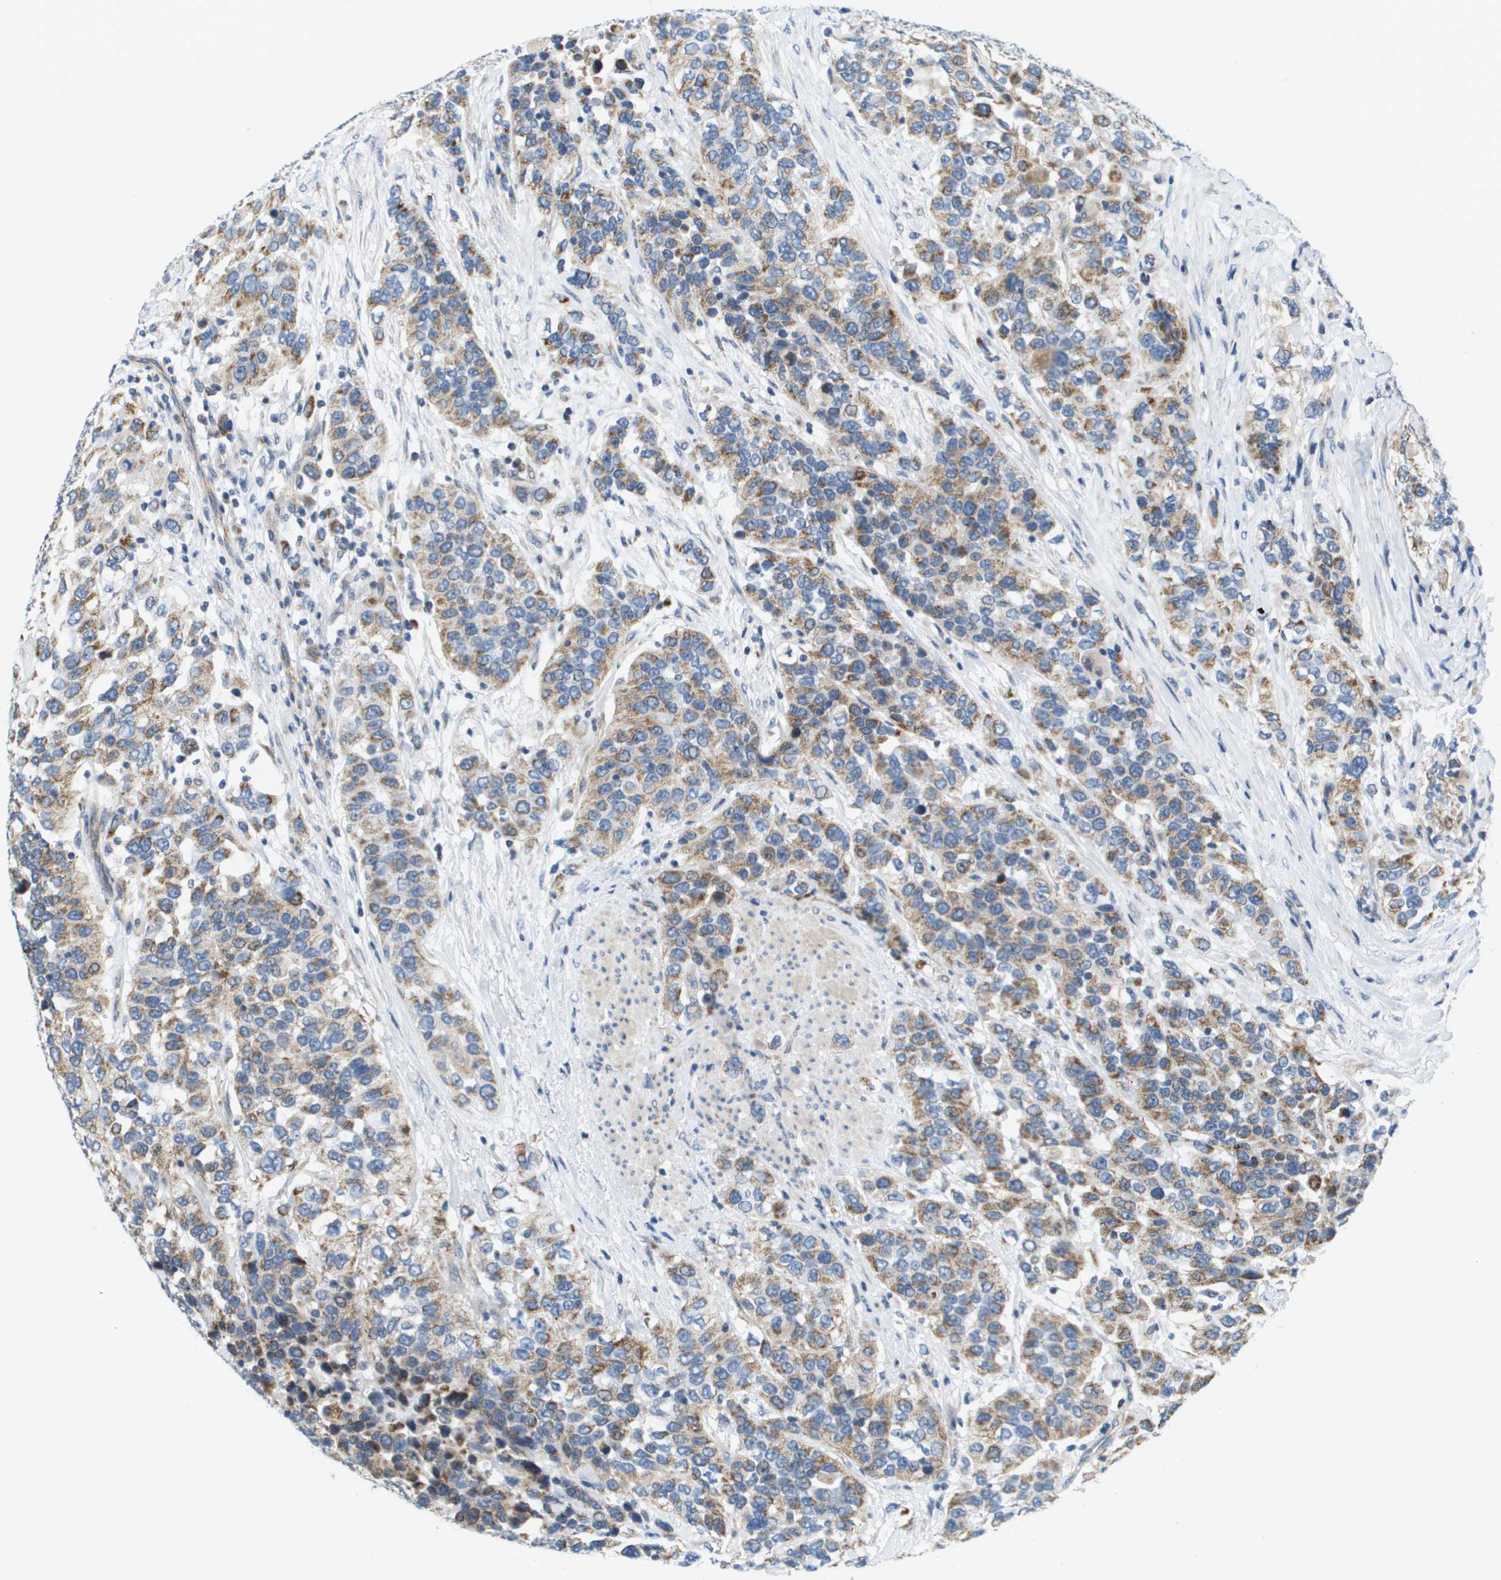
{"staining": {"intensity": "moderate", "quantity": ">75%", "location": "cytoplasmic/membranous"}, "tissue": "urothelial cancer", "cell_type": "Tumor cells", "image_type": "cancer", "snomed": [{"axis": "morphology", "description": "Urothelial carcinoma, High grade"}, {"axis": "topography", "description": "Urinary bladder"}], "caption": "Urothelial cancer stained with IHC demonstrates moderate cytoplasmic/membranous expression in approximately >75% of tumor cells. (IHC, brightfield microscopy, high magnification).", "gene": "KRT23", "patient": {"sex": "female", "age": 80}}